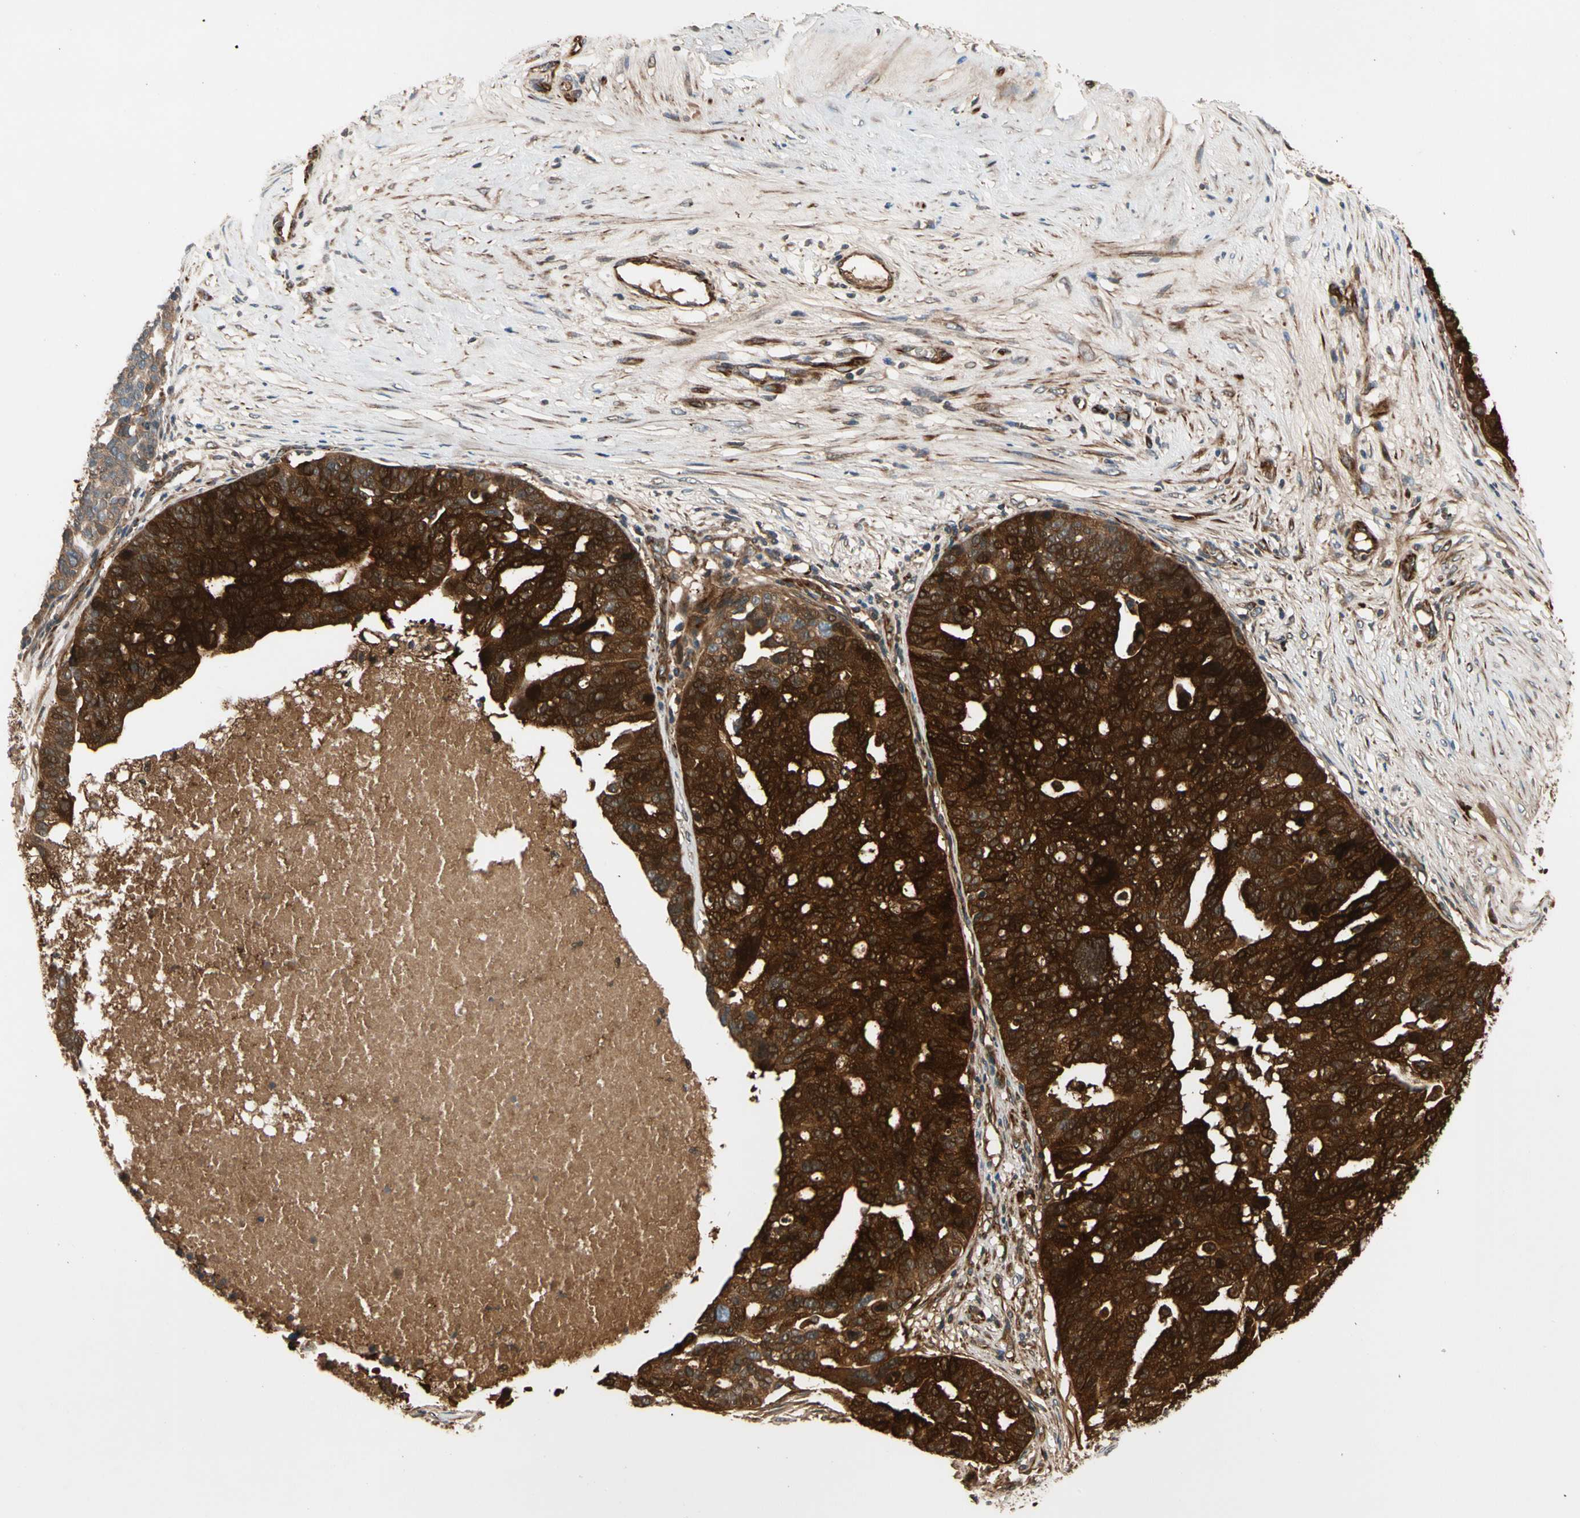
{"staining": {"intensity": "strong", "quantity": ">75%", "location": "cytoplasmic/membranous"}, "tissue": "ovarian cancer", "cell_type": "Tumor cells", "image_type": "cancer", "snomed": [{"axis": "morphology", "description": "Cystadenocarcinoma, serous, NOS"}, {"axis": "topography", "description": "Ovary"}], "caption": "Human serous cystadenocarcinoma (ovarian) stained with a protein marker demonstrates strong staining in tumor cells.", "gene": "FGD6", "patient": {"sex": "female", "age": 59}}